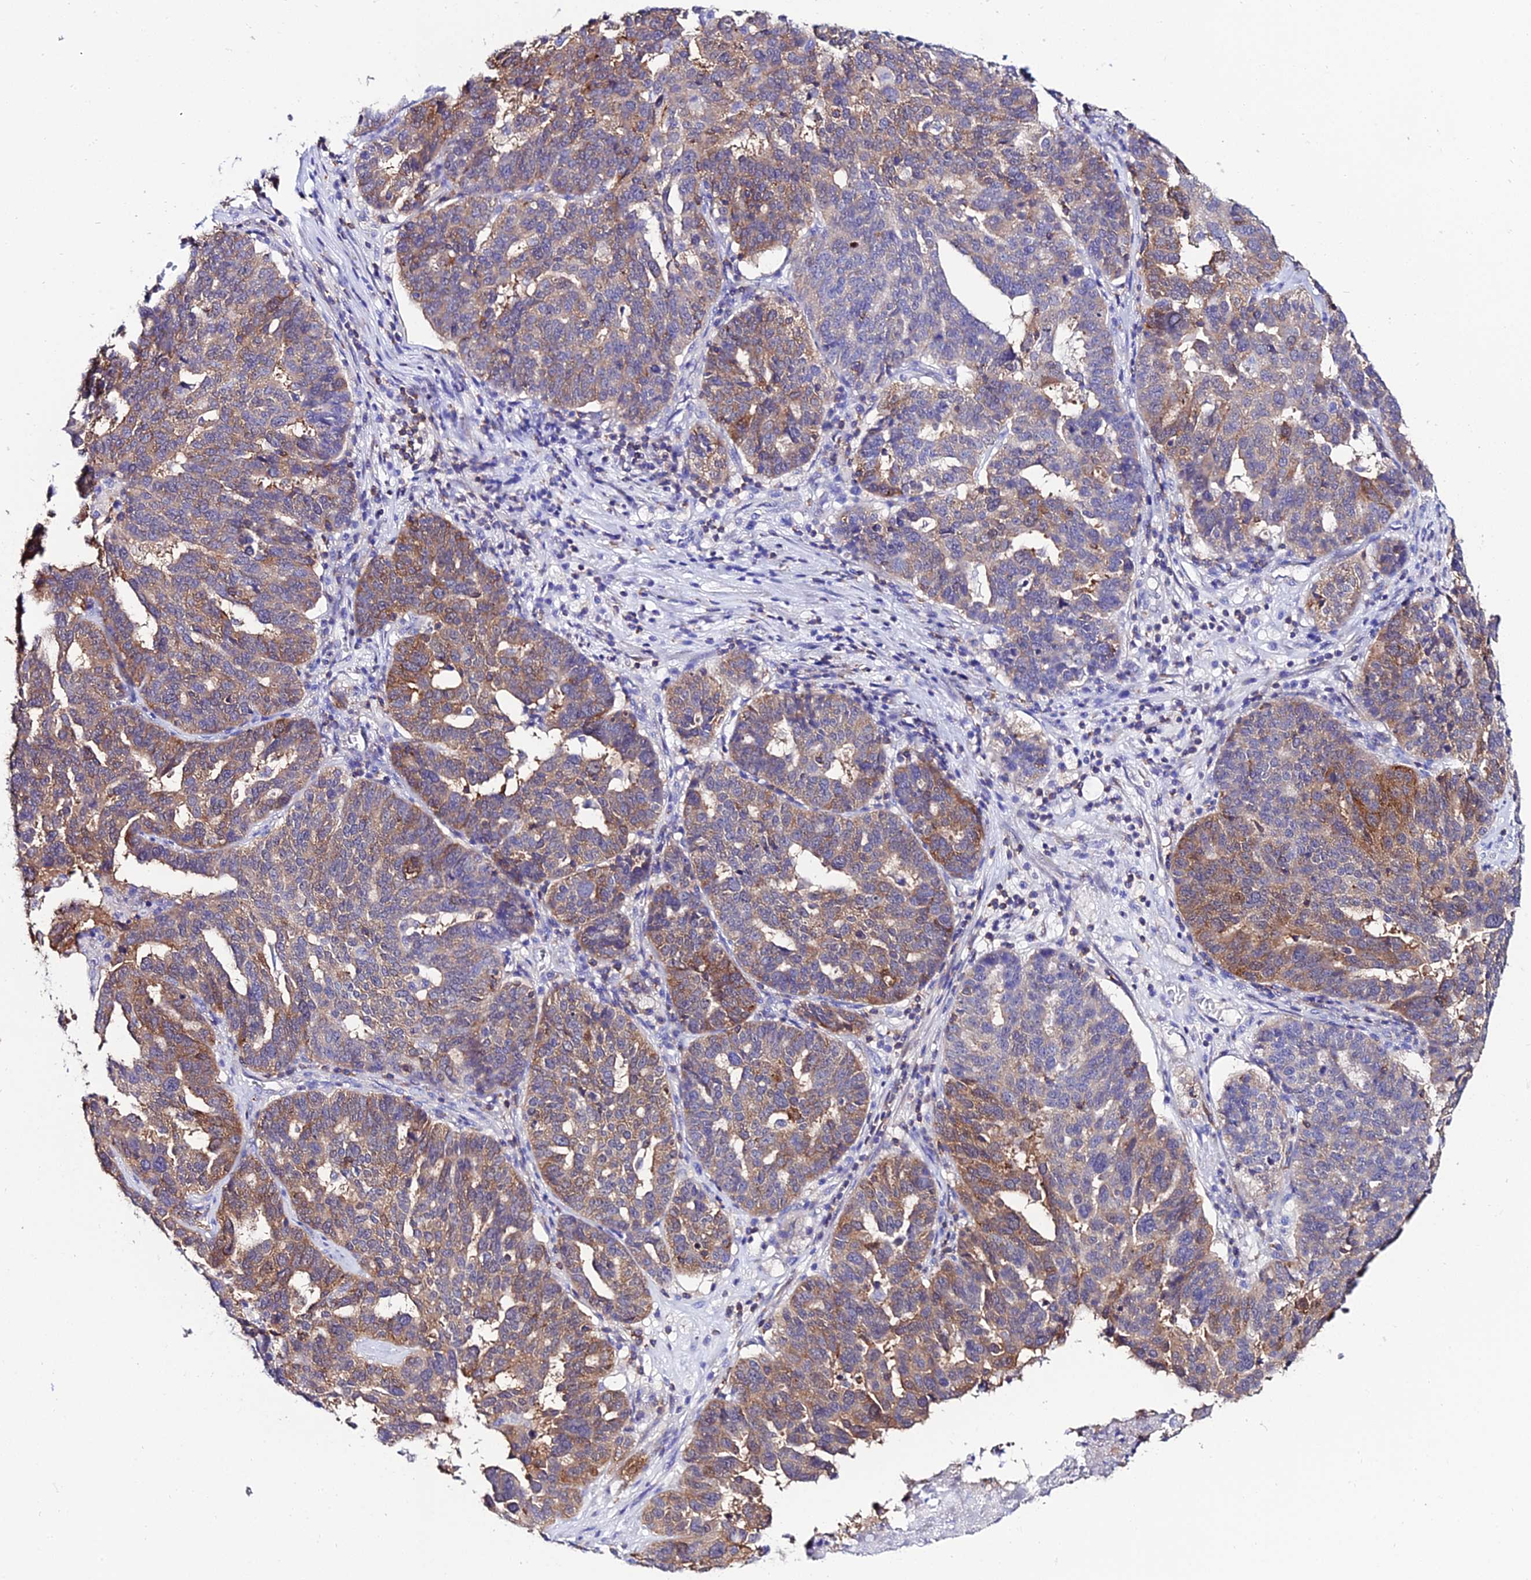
{"staining": {"intensity": "moderate", "quantity": "25%-75%", "location": "cytoplasmic/membranous"}, "tissue": "ovarian cancer", "cell_type": "Tumor cells", "image_type": "cancer", "snomed": [{"axis": "morphology", "description": "Cystadenocarcinoma, serous, NOS"}, {"axis": "topography", "description": "Ovary"}], "caption": "Immunohistochemical staining of human ovarian serous cystadenocarcinoma exhibits medium levels of moderate cytoplasmic/membranous expression in about 25%-75% of tumor cells.", "gene": "S100A16", "patient": {"sex": "female", "age": 59}}